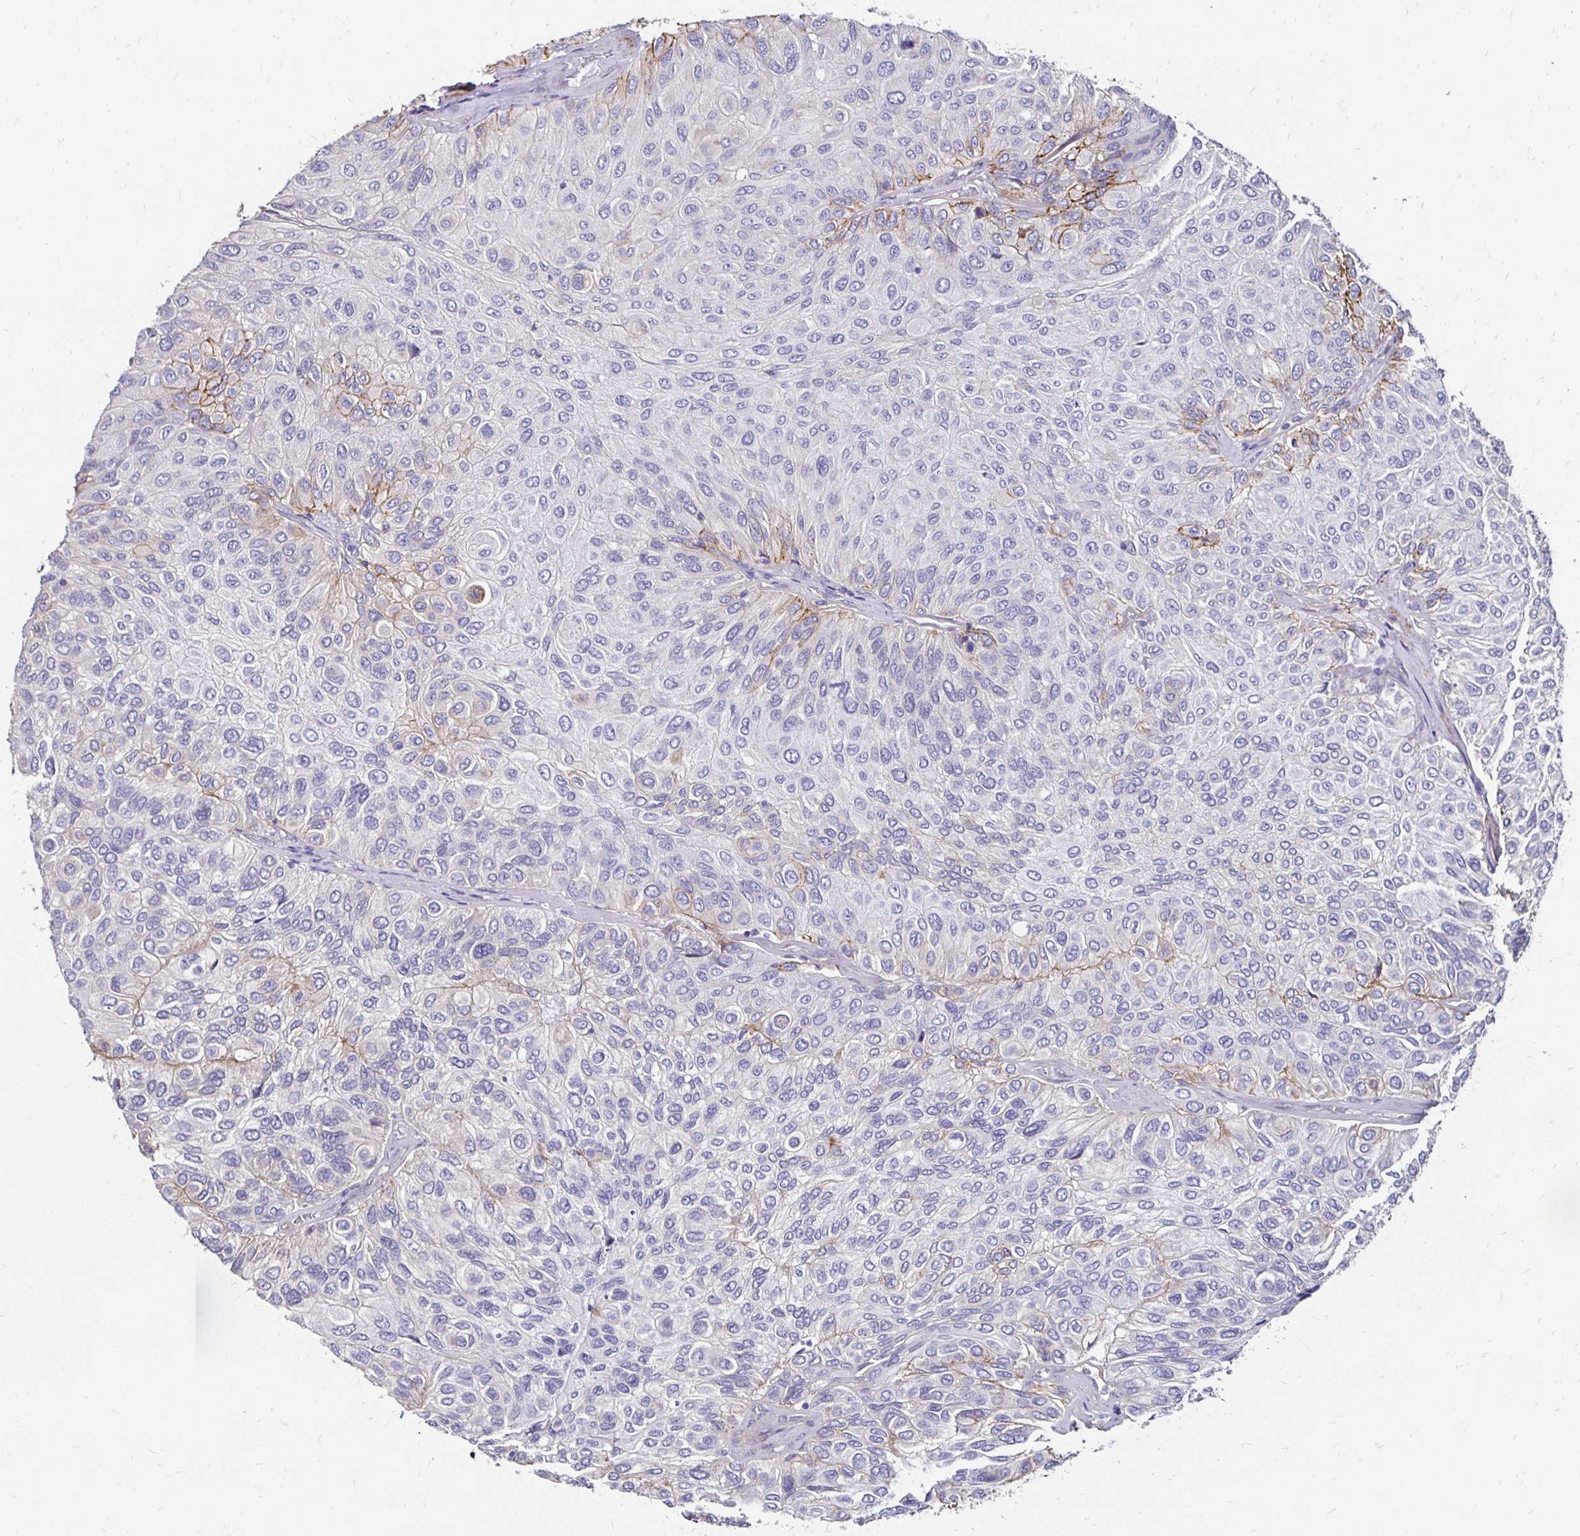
{"staining": {"intensity": "negative", "quantity": "none", "location": "none"}, "tissue": "urothelial cancer", "cell_type": "Tumor cells", "image_type": "cancer", "snomed": [{"axis": "morphology", "description": "Urothelial carcinoma, High grade"}, {"axis": "topography", "description": "Urinary bladder"}], "caption": "Immunohistochemical staining of high-grade urothelial carcinoma demonstrates no significant staining in tumor cells. Brightfield microscopy of IHC stained with DAB (brown) and hematoxylin (blue), captured at high magnification.", "gene": "ITGB1", "patient": {"sex": "male", "age": 66}}